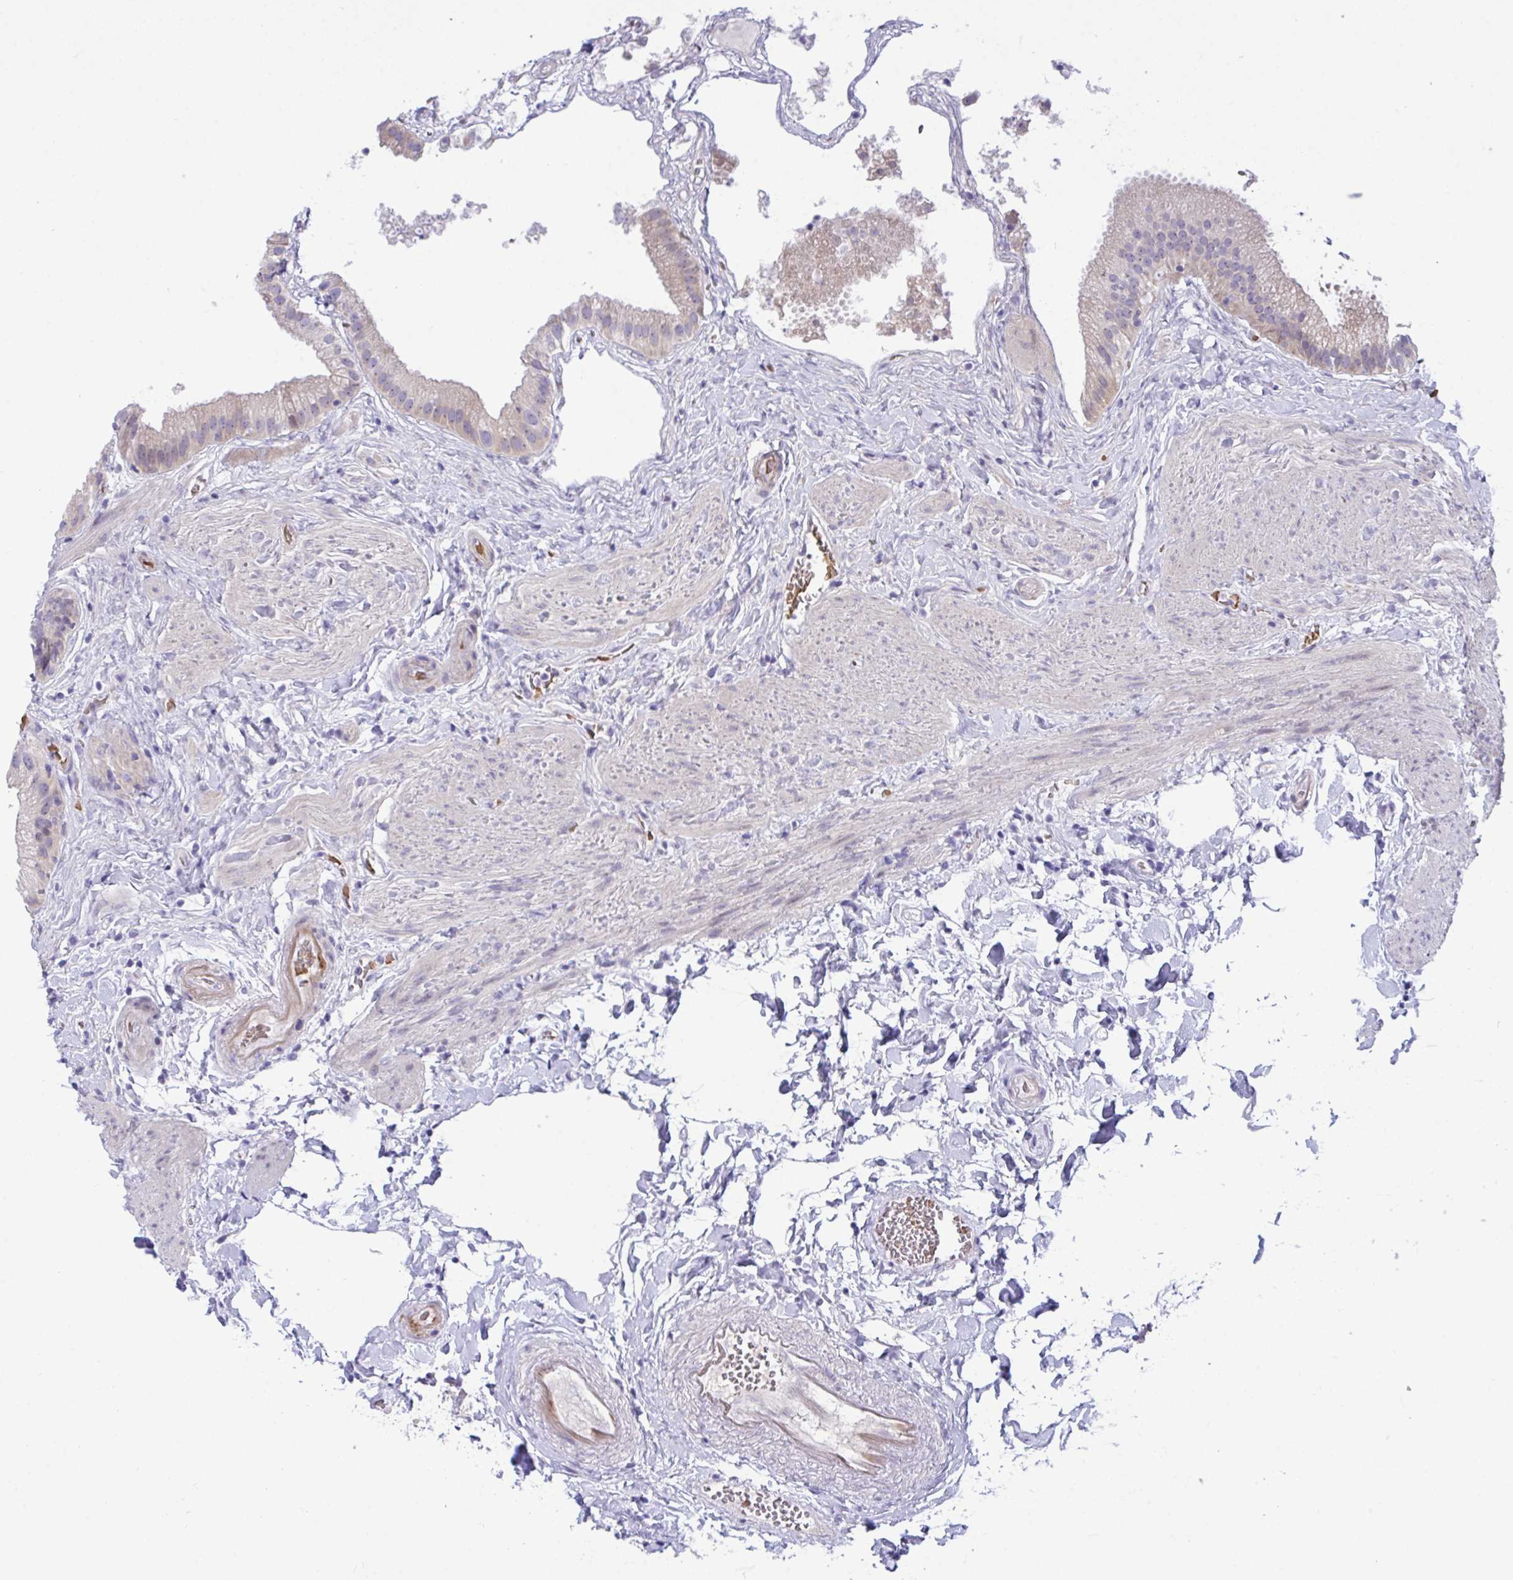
{"staining": {"intensity": "weak", "quantity": "<25%", "location": "cytoplasmic/membranous,nuclear"}, "tissue": "gallbladder", "cell_type": "Glandular cells", "image_type": "normal", "snomed": [{"axis": "morphology", "description": "Normal tissue, NOS"}, {"axis": "topography", "description": "Gallbladder"}], "caption": "Immunohistochemical staining of unremarkable human gallbladder shows no significant staining in glandular cells.", "gene": "CENPQ", "patient": {"sex": "female", "age": 63}}